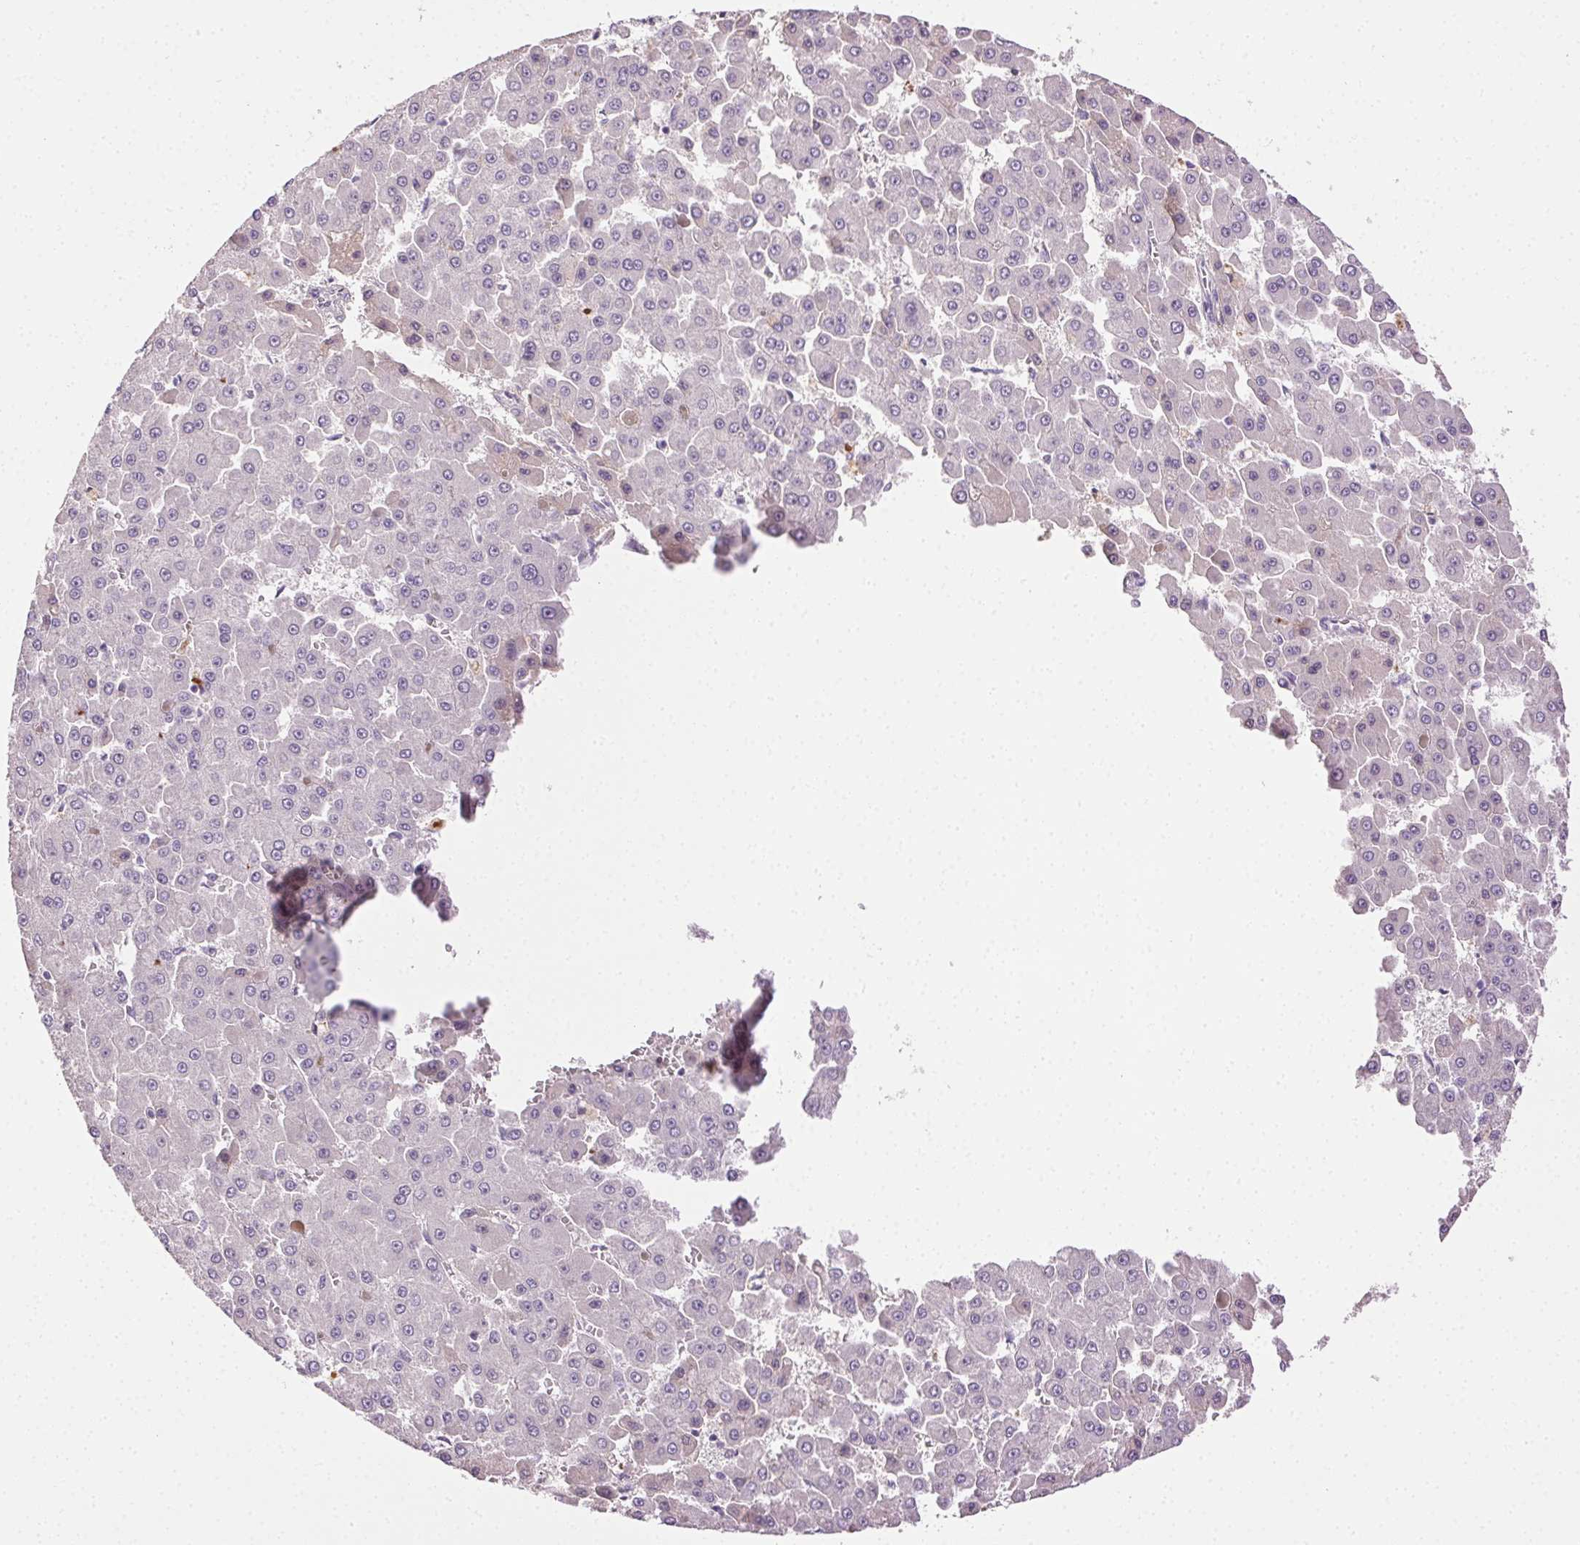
{"staining": {"intensity": "negative", "quantity": "none", "location": "none"}, "tissue": "liver cancer", "cell_type": "Tumor cells", "image_type": "cancer", "snomed": [{"axis": "morphology", "description": "Carcinoma, Hepatocellular, NOS"}, {"axis": "topography", "description": "Liver"}], "caption": "Liver cancer (hepatocellular carcinoma) was stained to show a protein in brown. There is no significant expression in tumor cells.", "gene": "BPIFB2", "patient": {"sex": "male", "age": 78}}